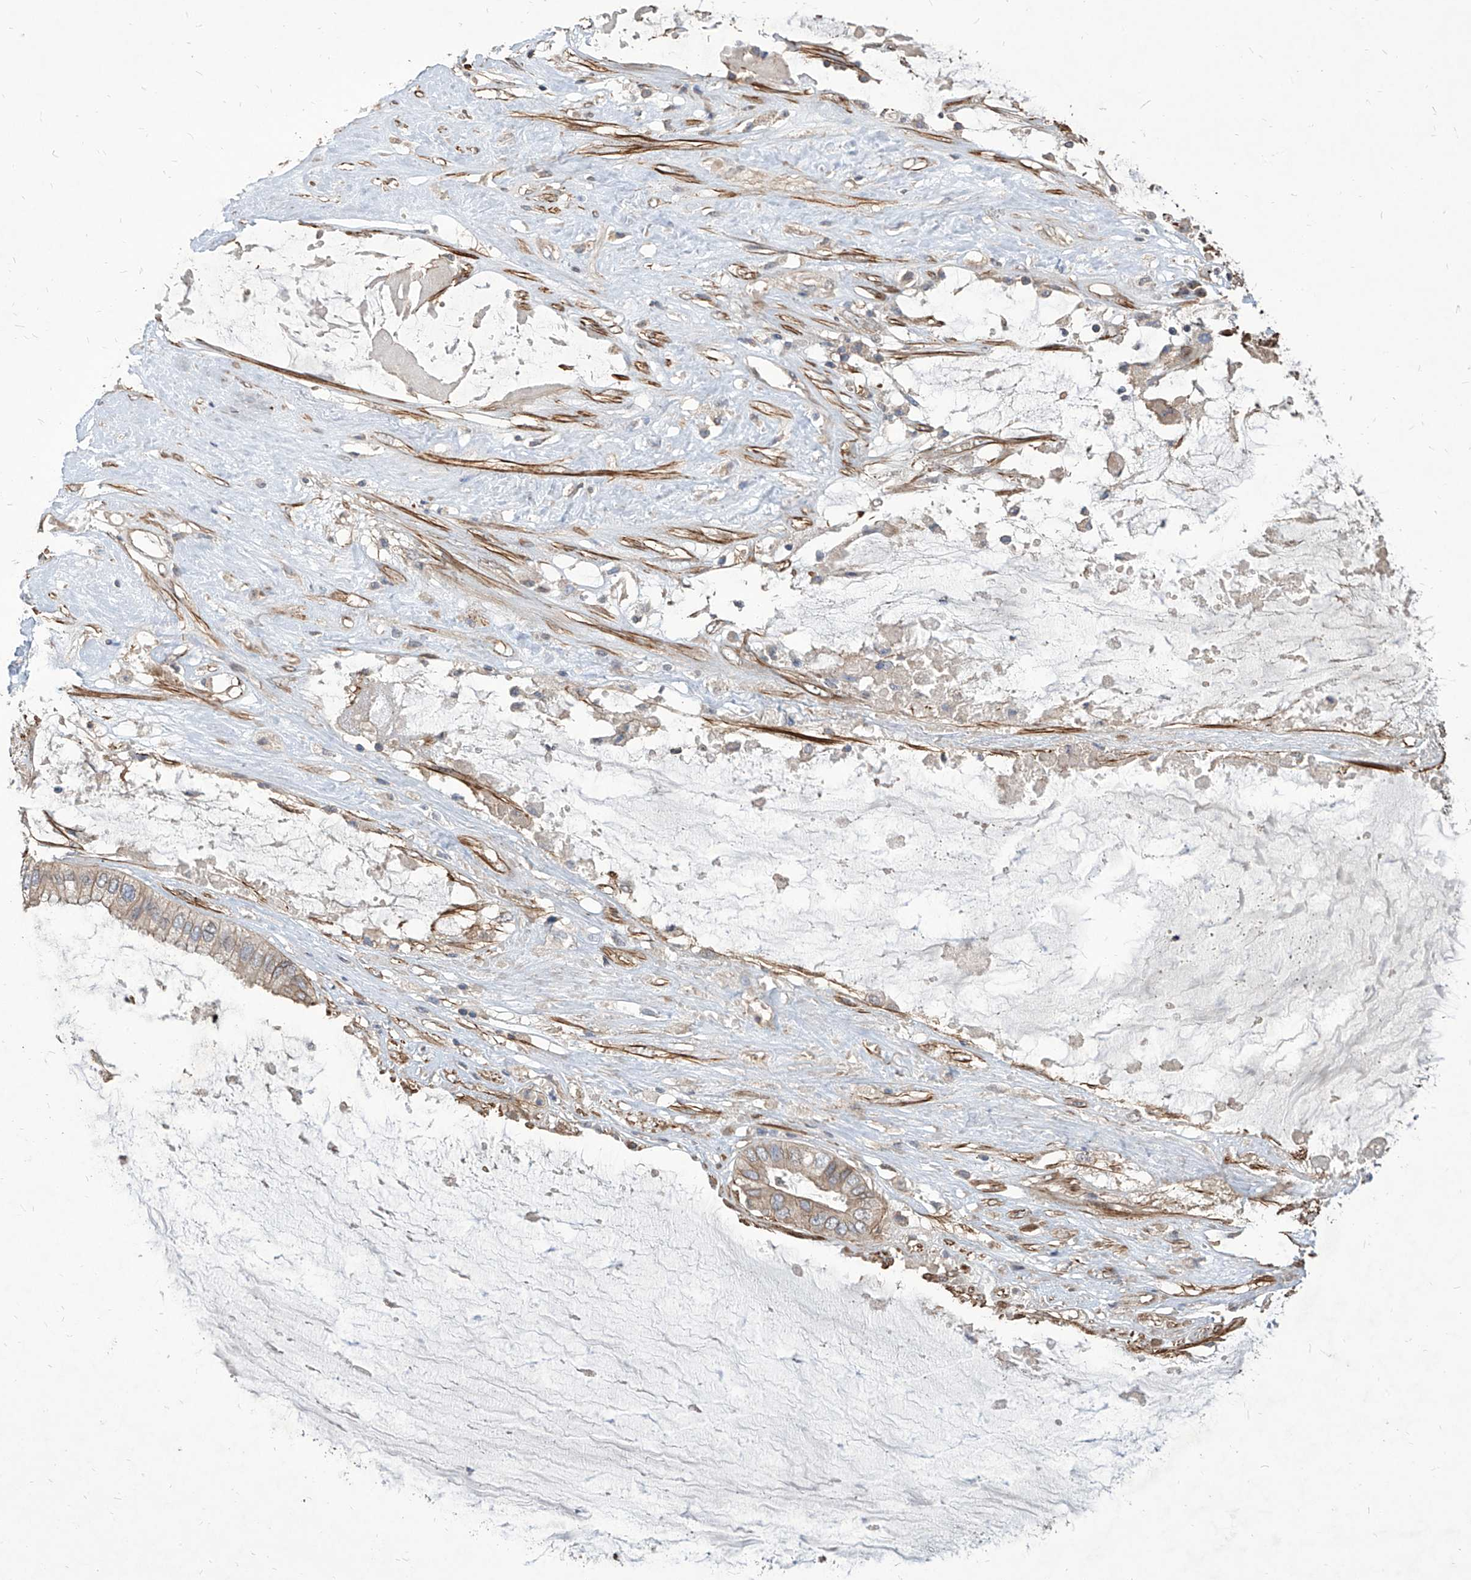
{"staining": {"intensity": "weak", "quantity": ">75%", "location": "cytoplasmic/membranous"}, "tissue": "ovarian cancer", "cell_type": "Tumor cells", "image_type": "cancer", "snomed": [{"axis": "morphology", "description": "Cystadenocarcinoma, mucinous, NOS"}, {"axis": "topography", "description": "Ovary"}], "caption": "IHC histopathology image of neoplastic tissue: ovarian cancer stained using immunohistochemistry (IHC) reveals low levels of weak protein expression localized specifically in the cytoplasmic/membranous of tumor cells, appearing as a cytoplasmic/membranous brown color.", "gene": "FAM83B", "patient": {"sex": "female", "age": 80}}